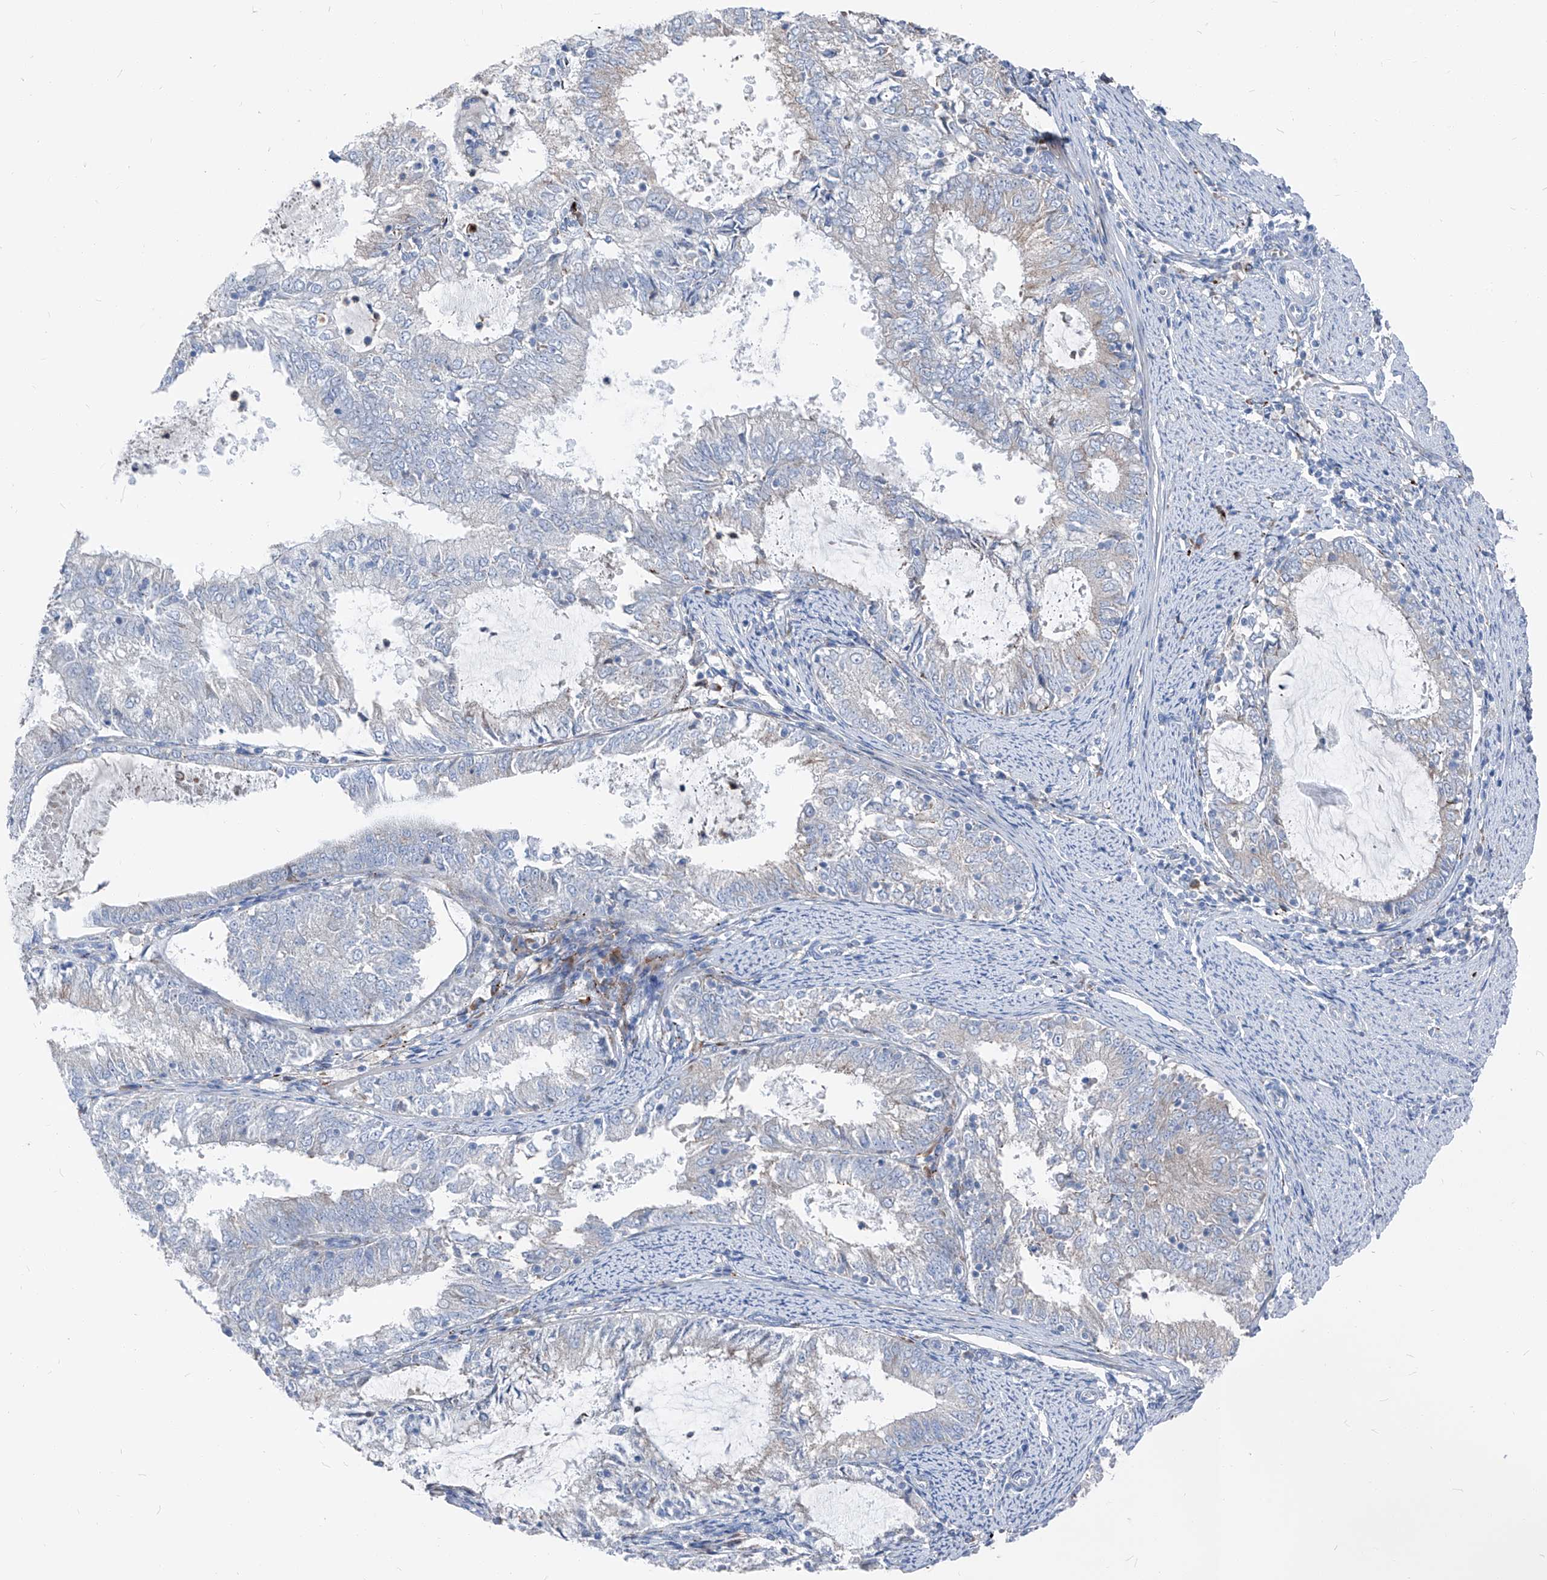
{"staining": {"intensity": "negative", "quantity": "none", "location": "none"}, "tissue": "endometrial cancer", "cell_type": "Tumor cells", "image_type": "cancer", "snomed": [{"axis": "morphology", "description": "Adenocarcinoma, NOS"}, {"axis": "topography", "description": "Endometrium"}], "caption": "Immunohistochemical staining of human adenocarcinoma (endometrial) reveals no significant positivity in tumor cells.", "gene": "IFI27", "patient": {"sex": "female", "age": 57}}